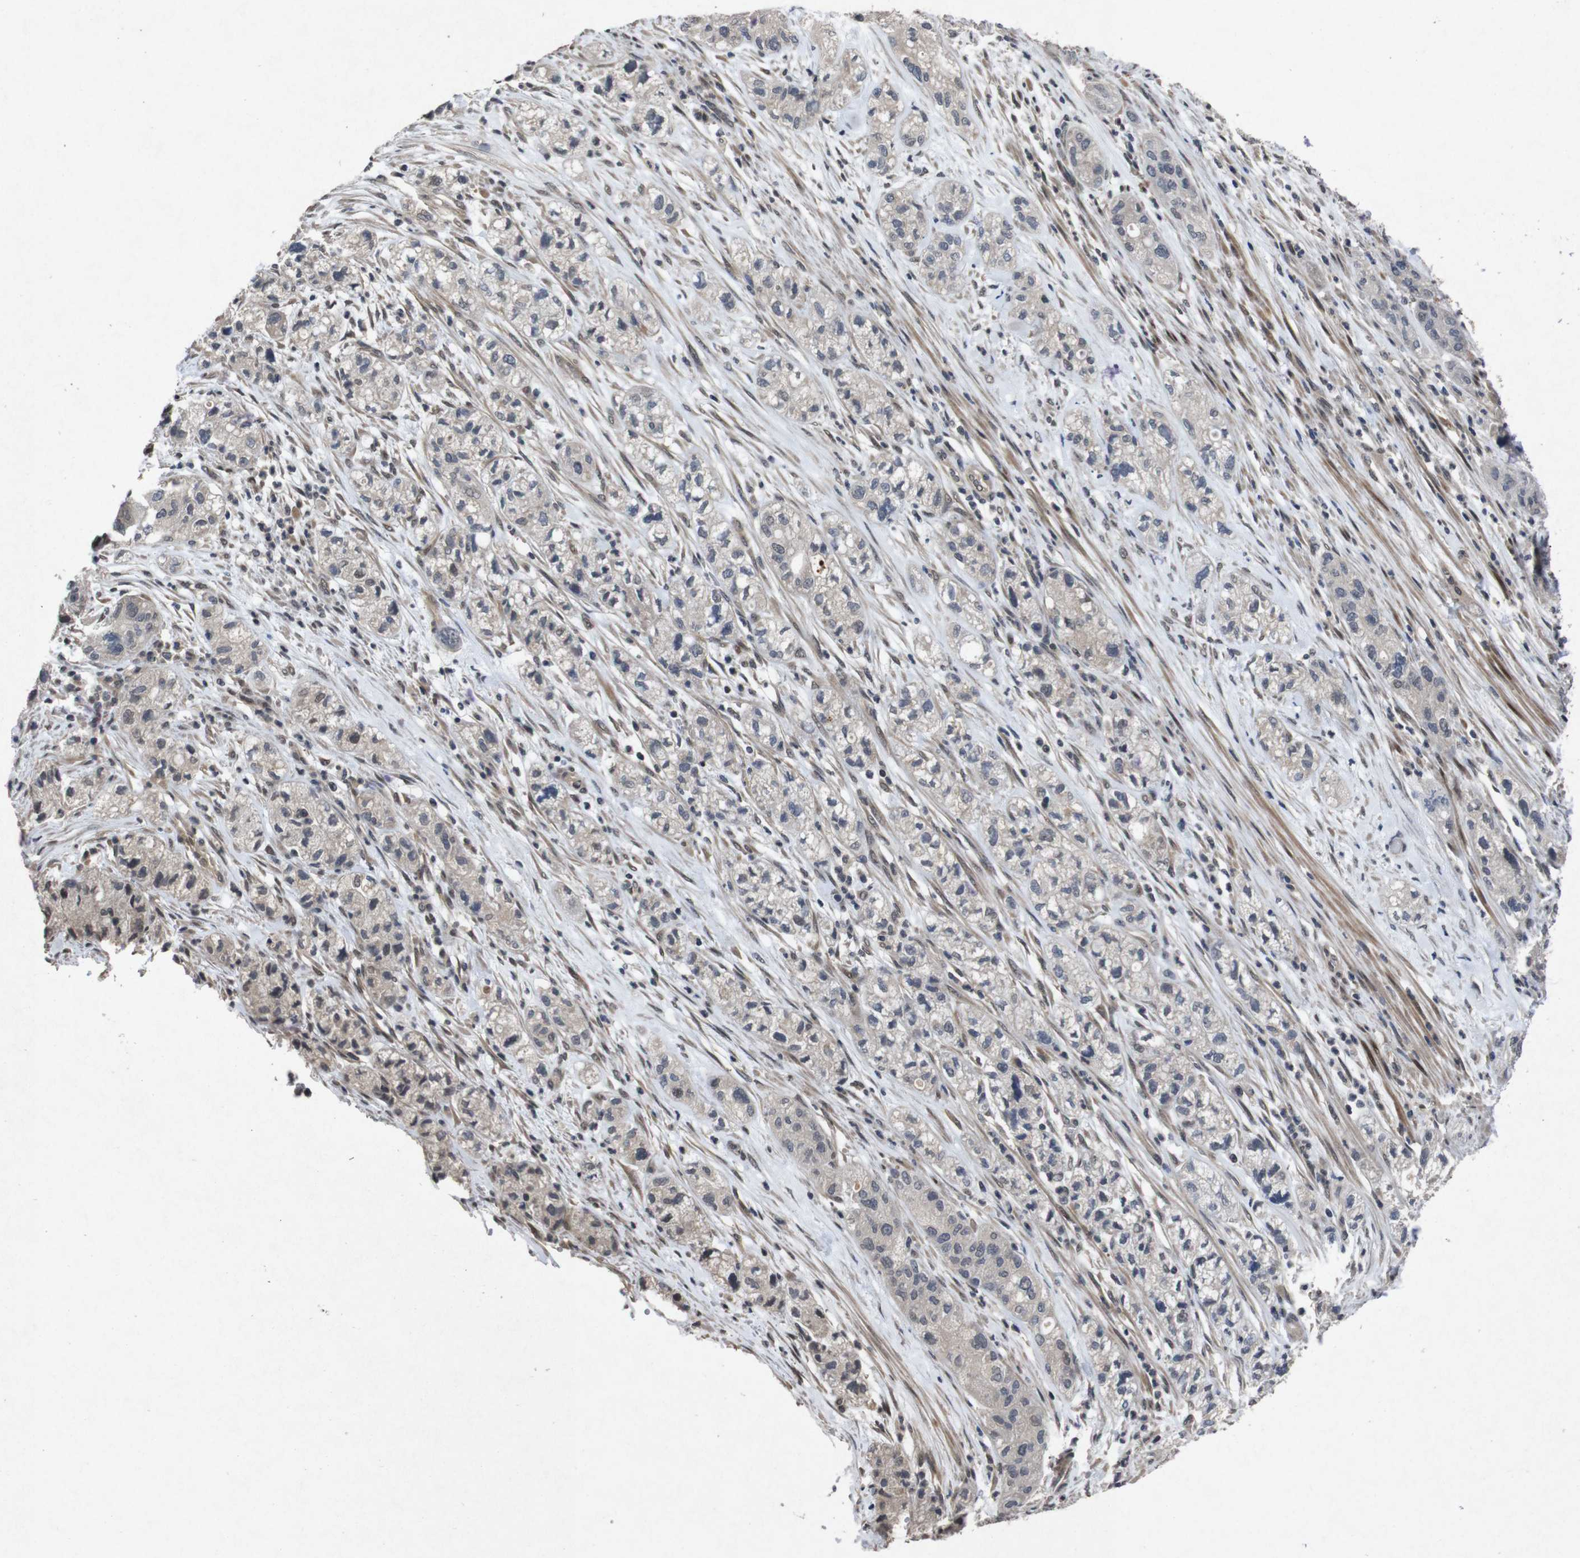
{"staining": {"intensity": "weak", "quantity": "25%-75%", "location": "cytoplasmic/membranous"}, "tissue": "pancreatic cancer", "cell_type": "Tumor cells", "image_type": "cancer", "snomed": [{"axis": "morphology", "description": "Adenocarcinoma, NOS"}, {"axis": "topography", "description": "Pancreas"}], "caption": "A low amount of weak cytoplasmic/membranous expression is seen in about 25%-75% of tumor cells in adenocarcinoma (pancreatic) tissue.", "gene": "AKT3", "patient": {"sex": "female", "age": 78}}